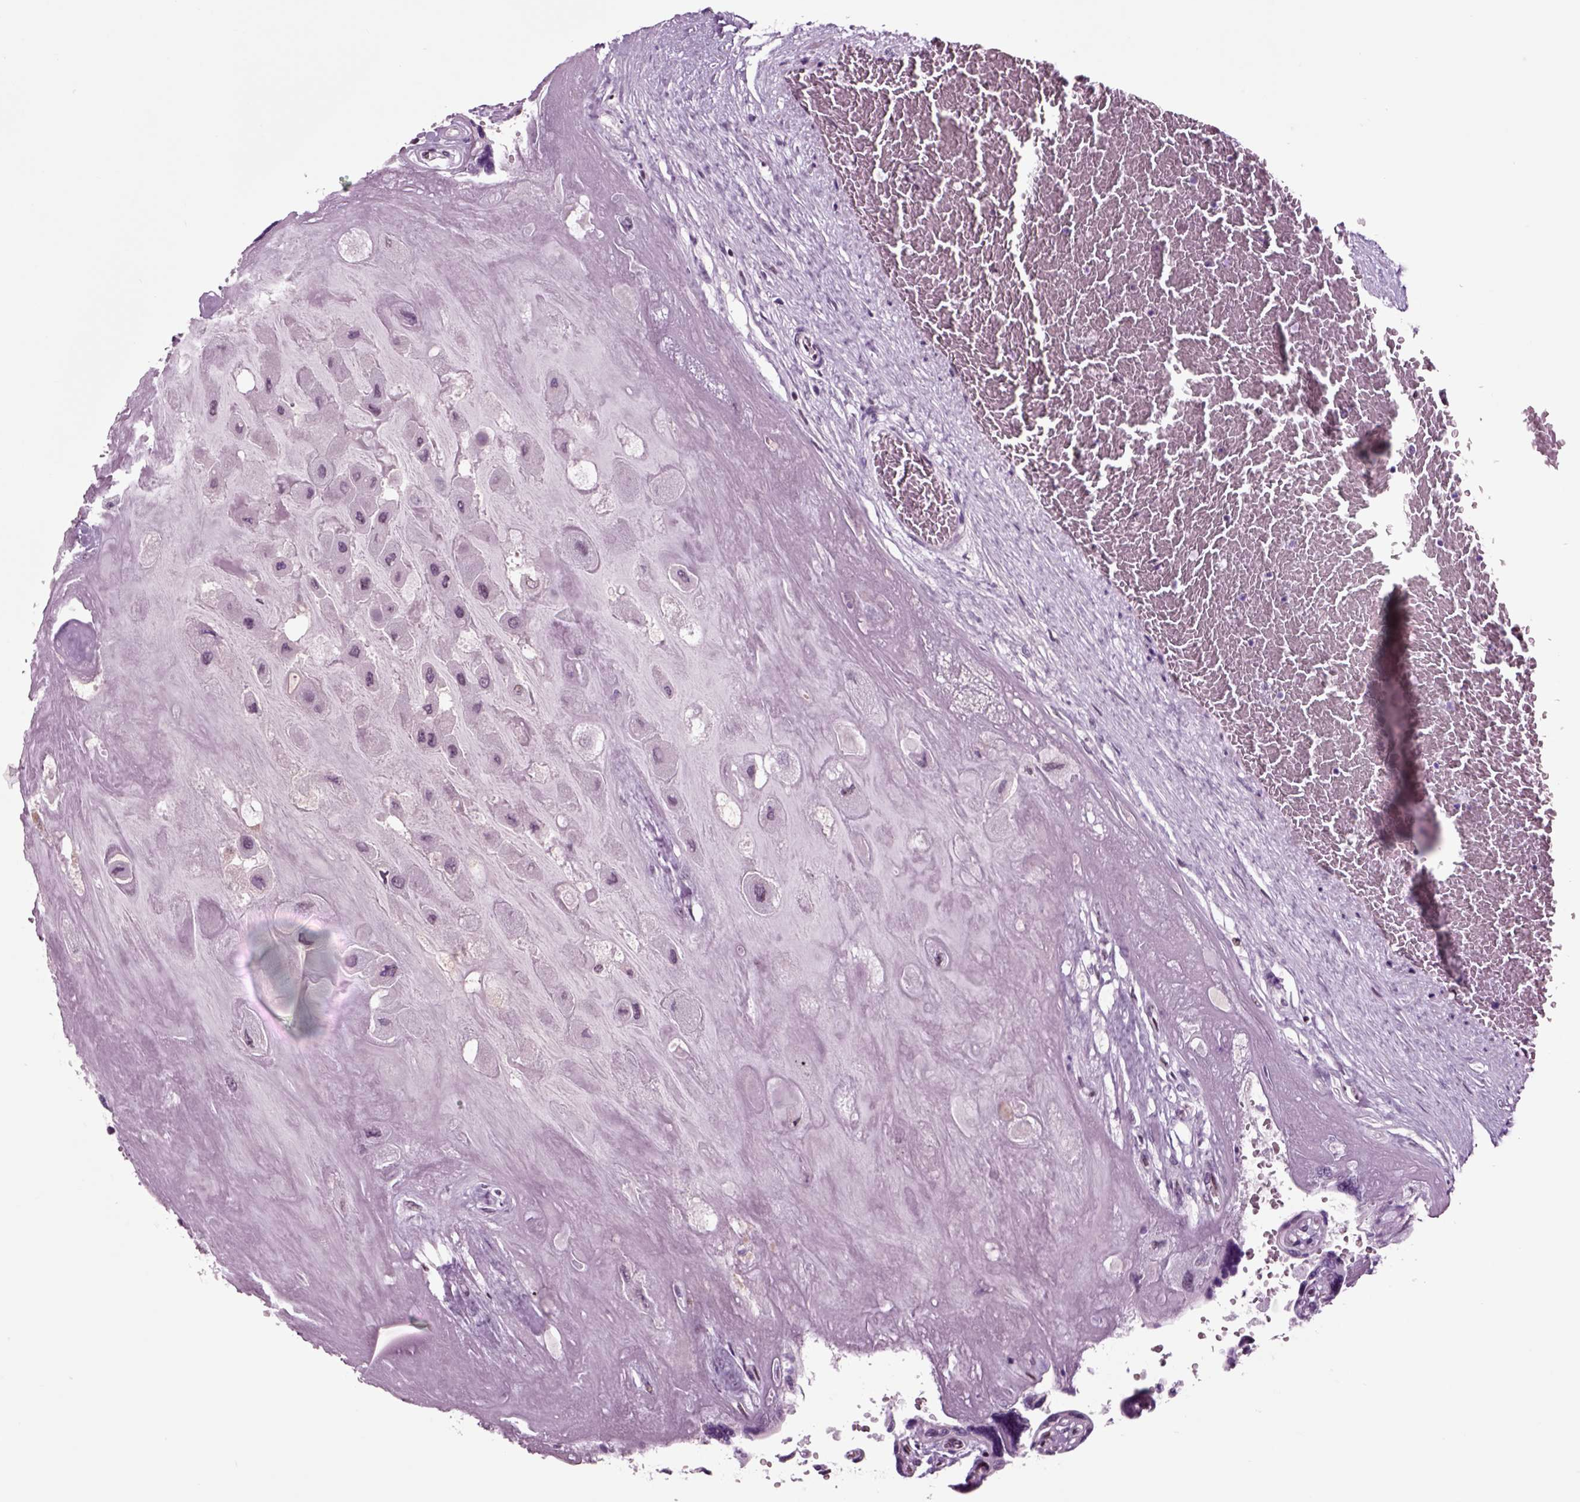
{"staining": {"intensity": "negative", "quantity": "none", "location": "none"}, "tissue": "placenta", "cell_type": "Decidual cells", "image_type": "normal", "snomed": [{"axis": "morphology", "description": "Normal tissue, NOS"}, {"axis": "topography", "description": "Placenta"}], "caption": "Placenta was stained to show a protein in brown. There is no significant positivity in decidual cells. (Brightfield microscopy of DAB immunohistochemistry (IHC) at high magnification).", "gene": "CHGB", "patient": {"sex": "female", "age": 32}}